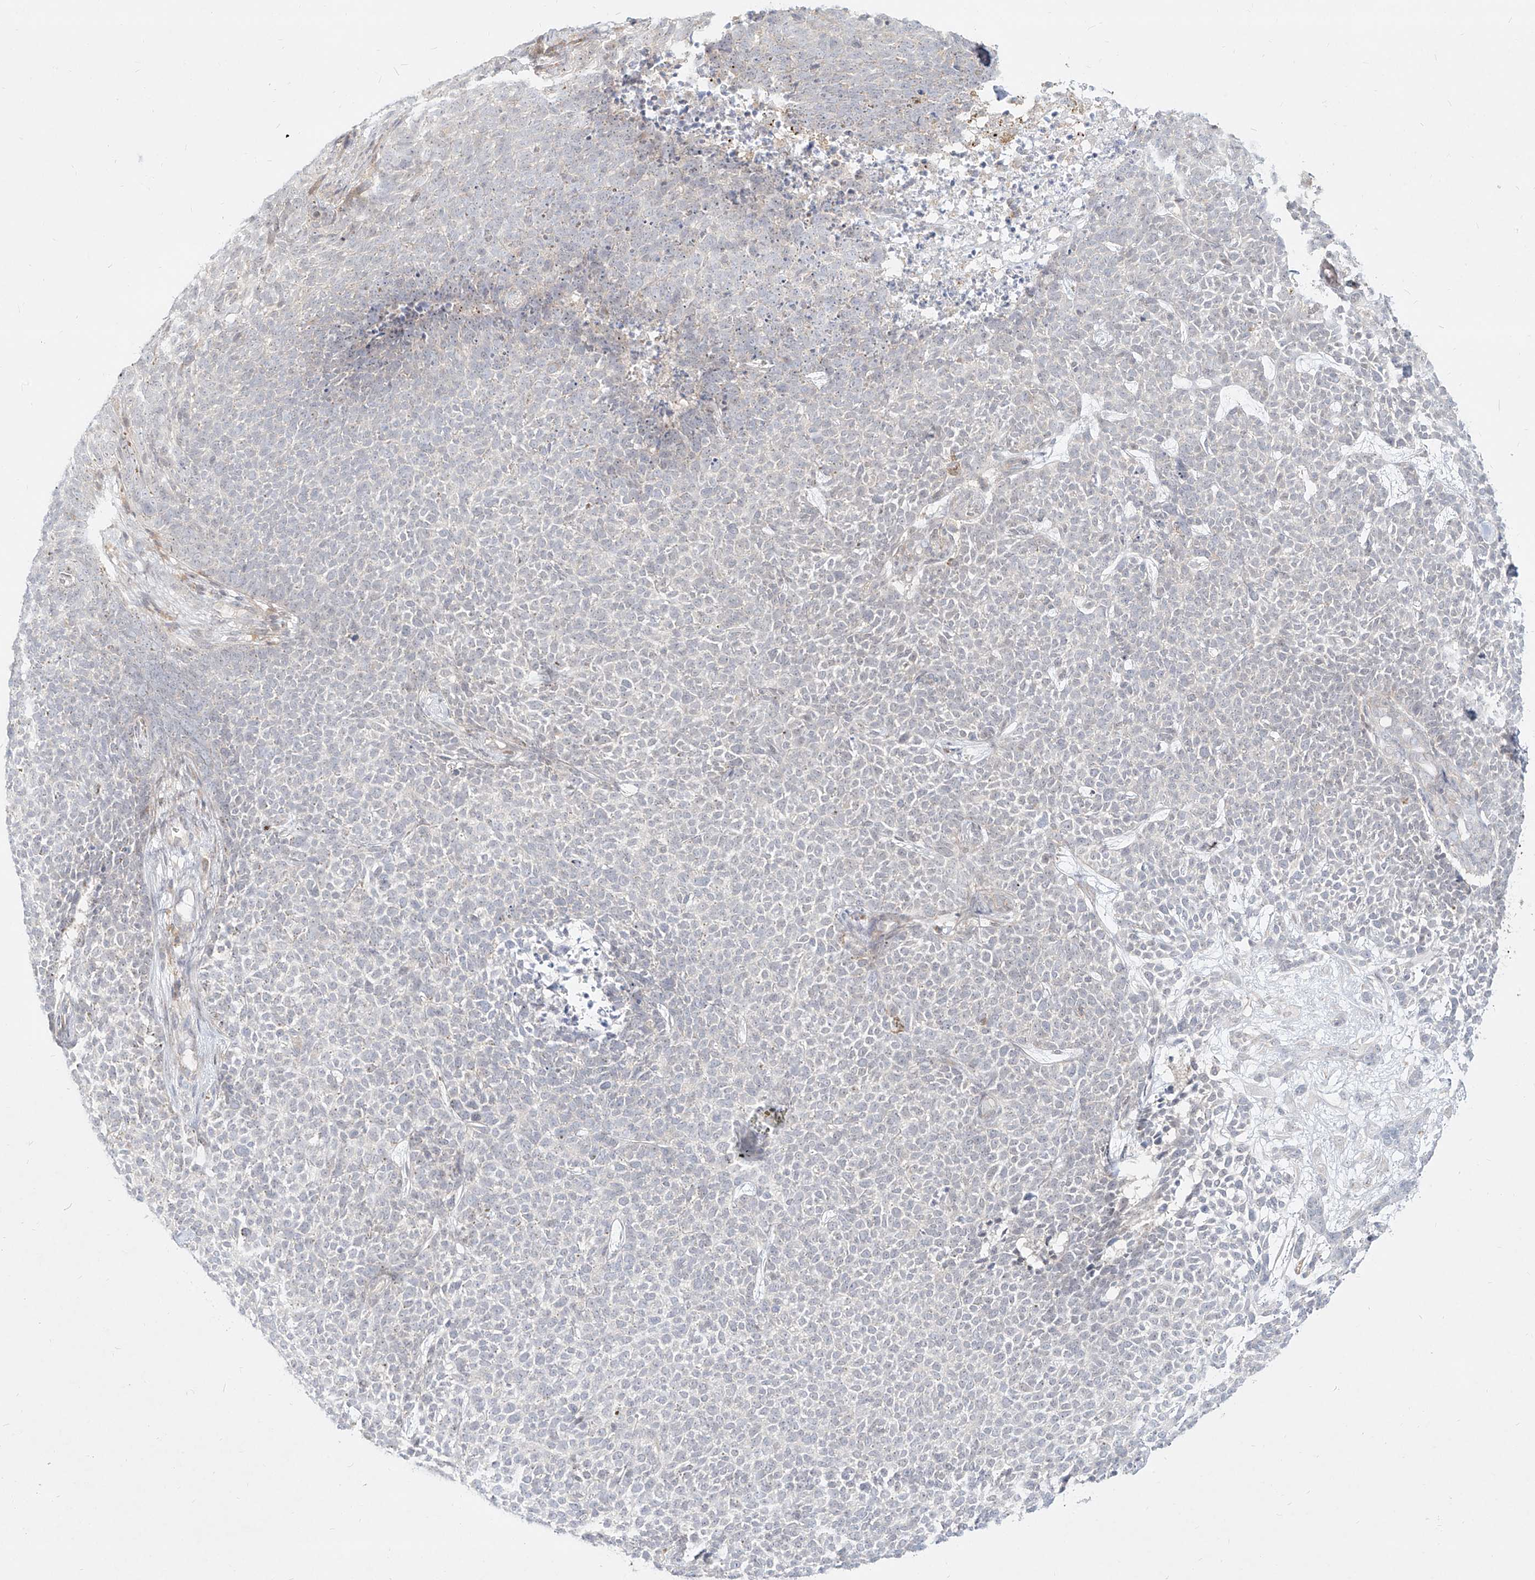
{"staining": {"intensity": "negative", "quantity": "none", "location": "none"}, "tissue": "skin cancer", "cell_type": "Tumor cells", "image_type": "cancer", "snomed": [{"axis": "morphology", "description": "Basal cell carcinoma"}, {"axis": "topography", "description": "Skin"}], "caption": "The immunohistochemistry image has no significant positivity in tumor cells of skin cancer tissue.", "gene": "SLC2A12", "patient": {"sex": "female", "age": 84}}